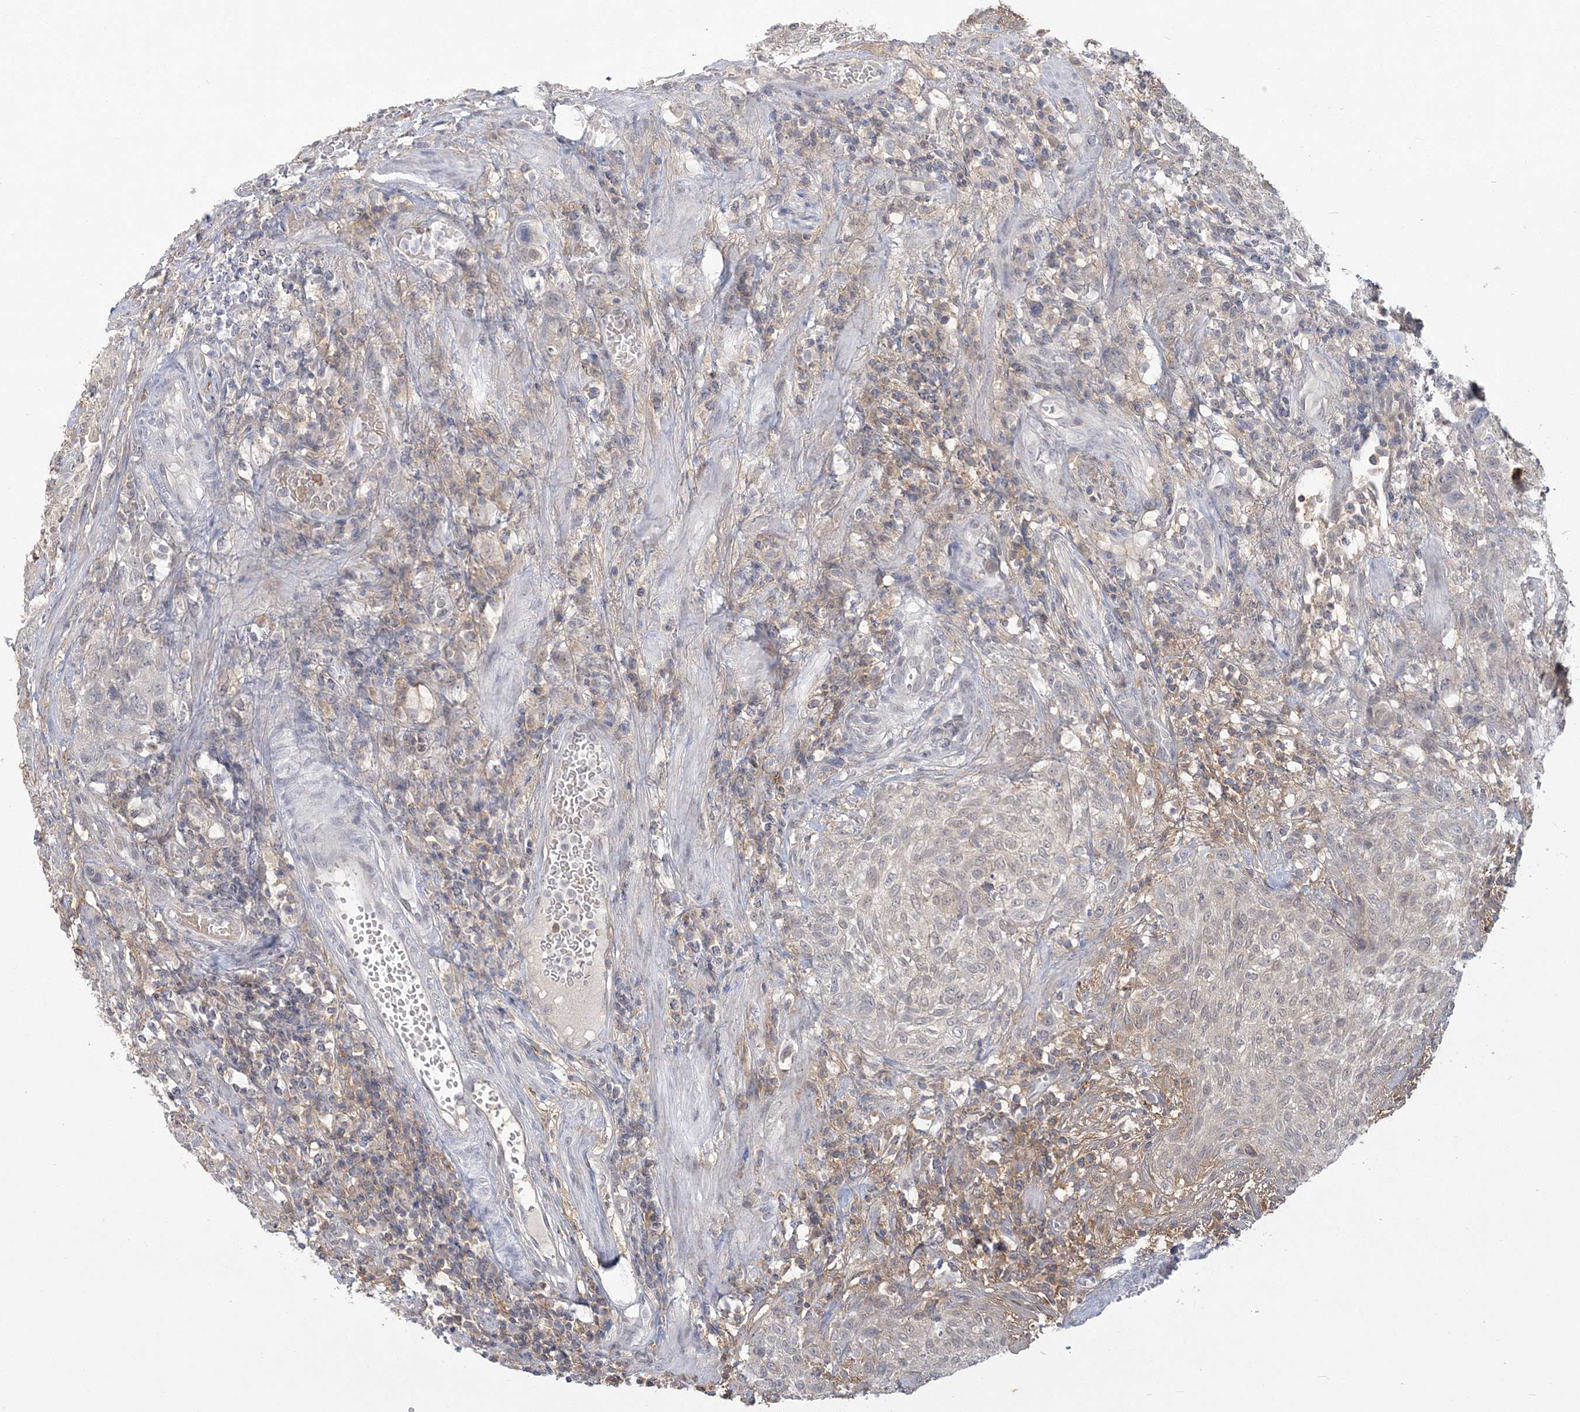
{"staining": {"intensity": "weak", "quantity": "25%-75%", "location": "nuclear"}, "tissue": "urothelial cancer", "cell_type": "Tumor cells", "image_type": "cancer", "snomed": [{"axis": "morphology", "description": "Urothelial carcinoma, High grade"}, {"axis": "topography", "description": "Urinary bladder"}], "caption": "High-power microscopy captured an immunohistochemistry (IHC) photomicrograph of high-grade urothelial carcinoma, revealing weak nuclear staining in approximately 25%-75% of tumor cells. The staining is performed using DAB brown chromogen to label protein expression. The nuclei are counter-stained blue using hematoxylin.", "gene": "ANKS1A", "patient": {"sex": "male", "age": 35}}